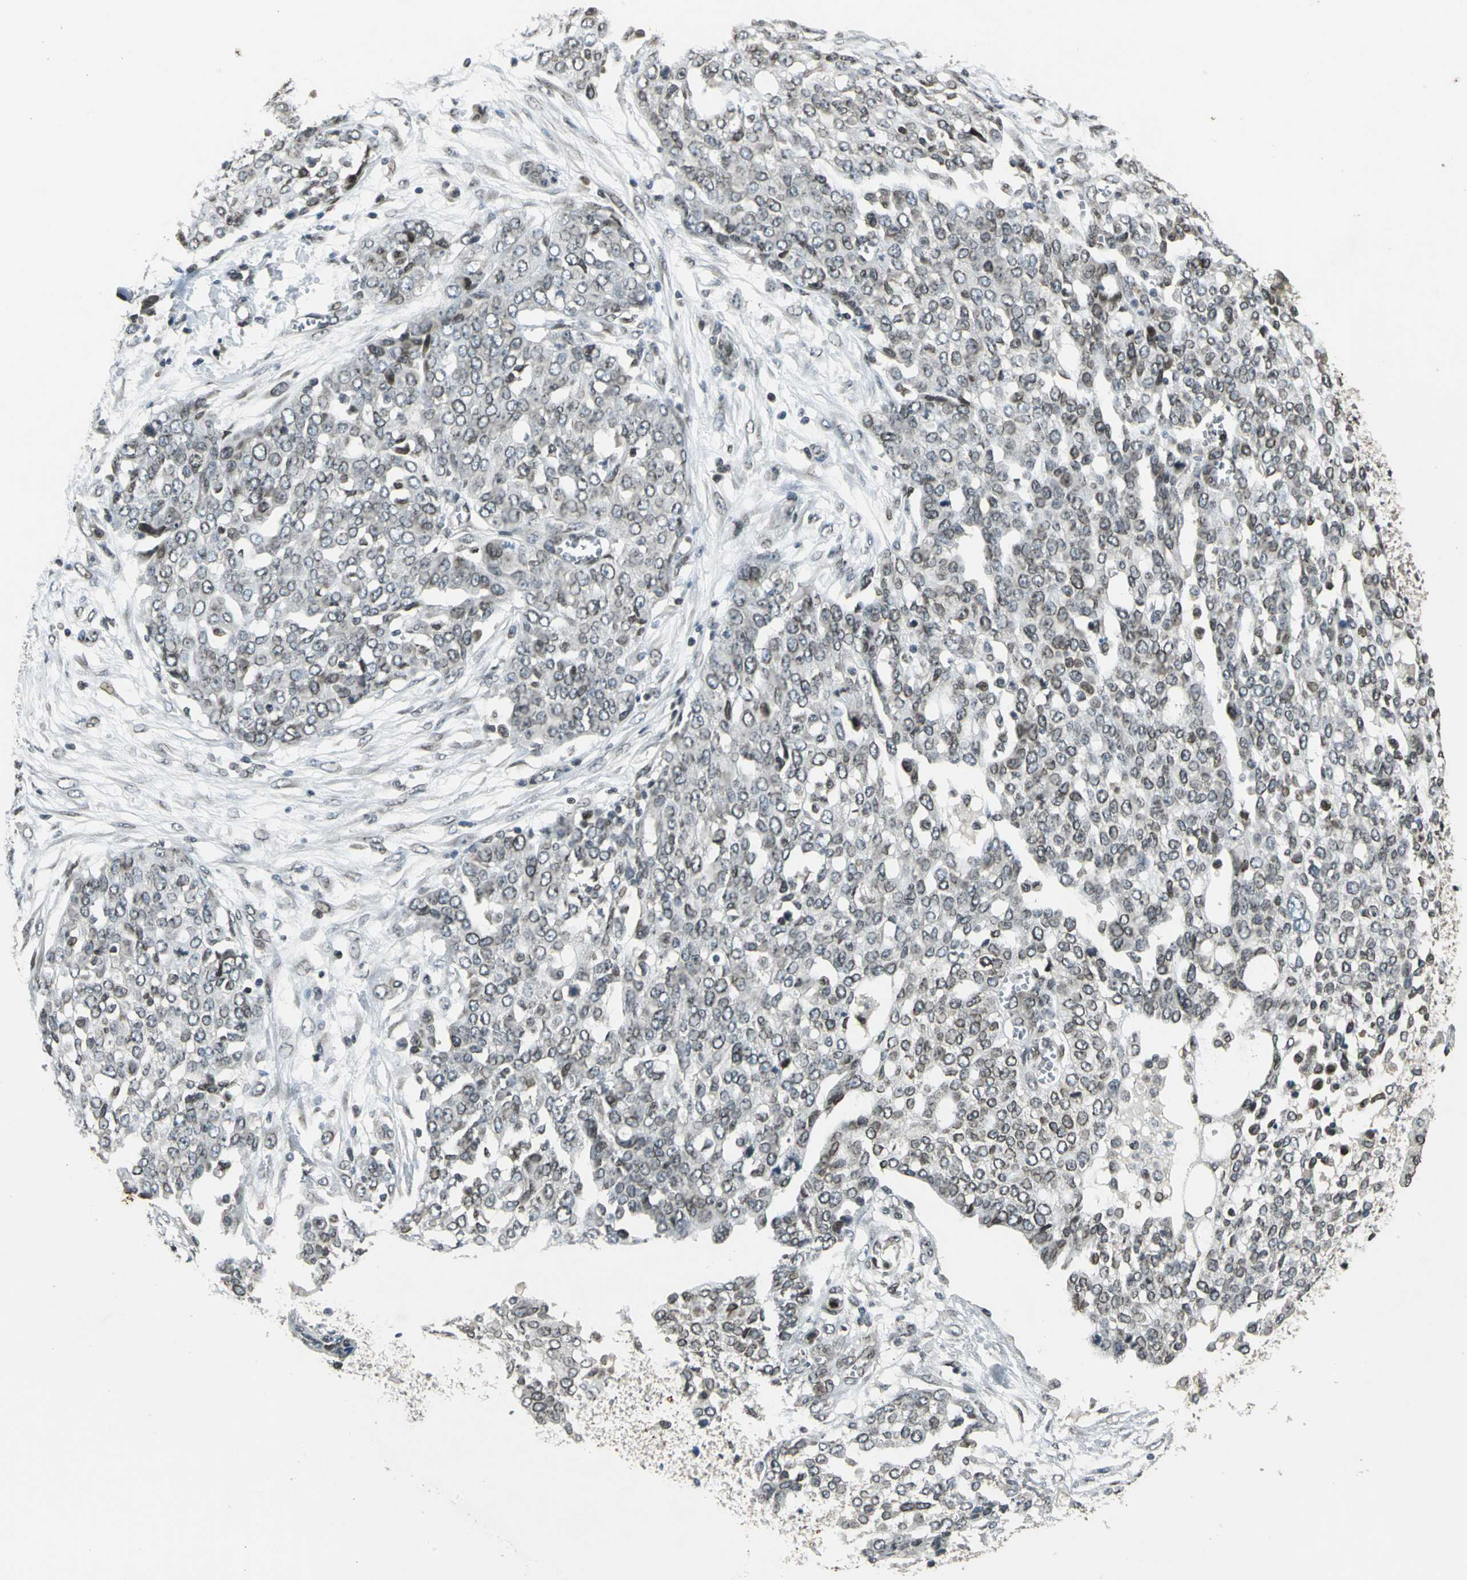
{"staining": {"intensity": "moderate", "quantity": "<25%", "location": "cytoplasmic/membranous,nuclear"}, "tissue": "ovarian cancer", "cell_type": "Tumor cells", "image_type": "cancer", "snomed": [{"axis": "morphology", "description": "Cystadenocarcinoma, serous, NOS"}, {"axis": "topography", "description": "Soft tissue"}, {"axis": "topography", "description": "Ovary"}], "caption": "Protein staining reveals moderate cytoplasmic/membranous and nuclear staining in approximately <25% of tumor cells in ovarian serous cystadenocarcinoma.", "gene": "BRIP1", "patient": {"sex": "female", "age": 57}}